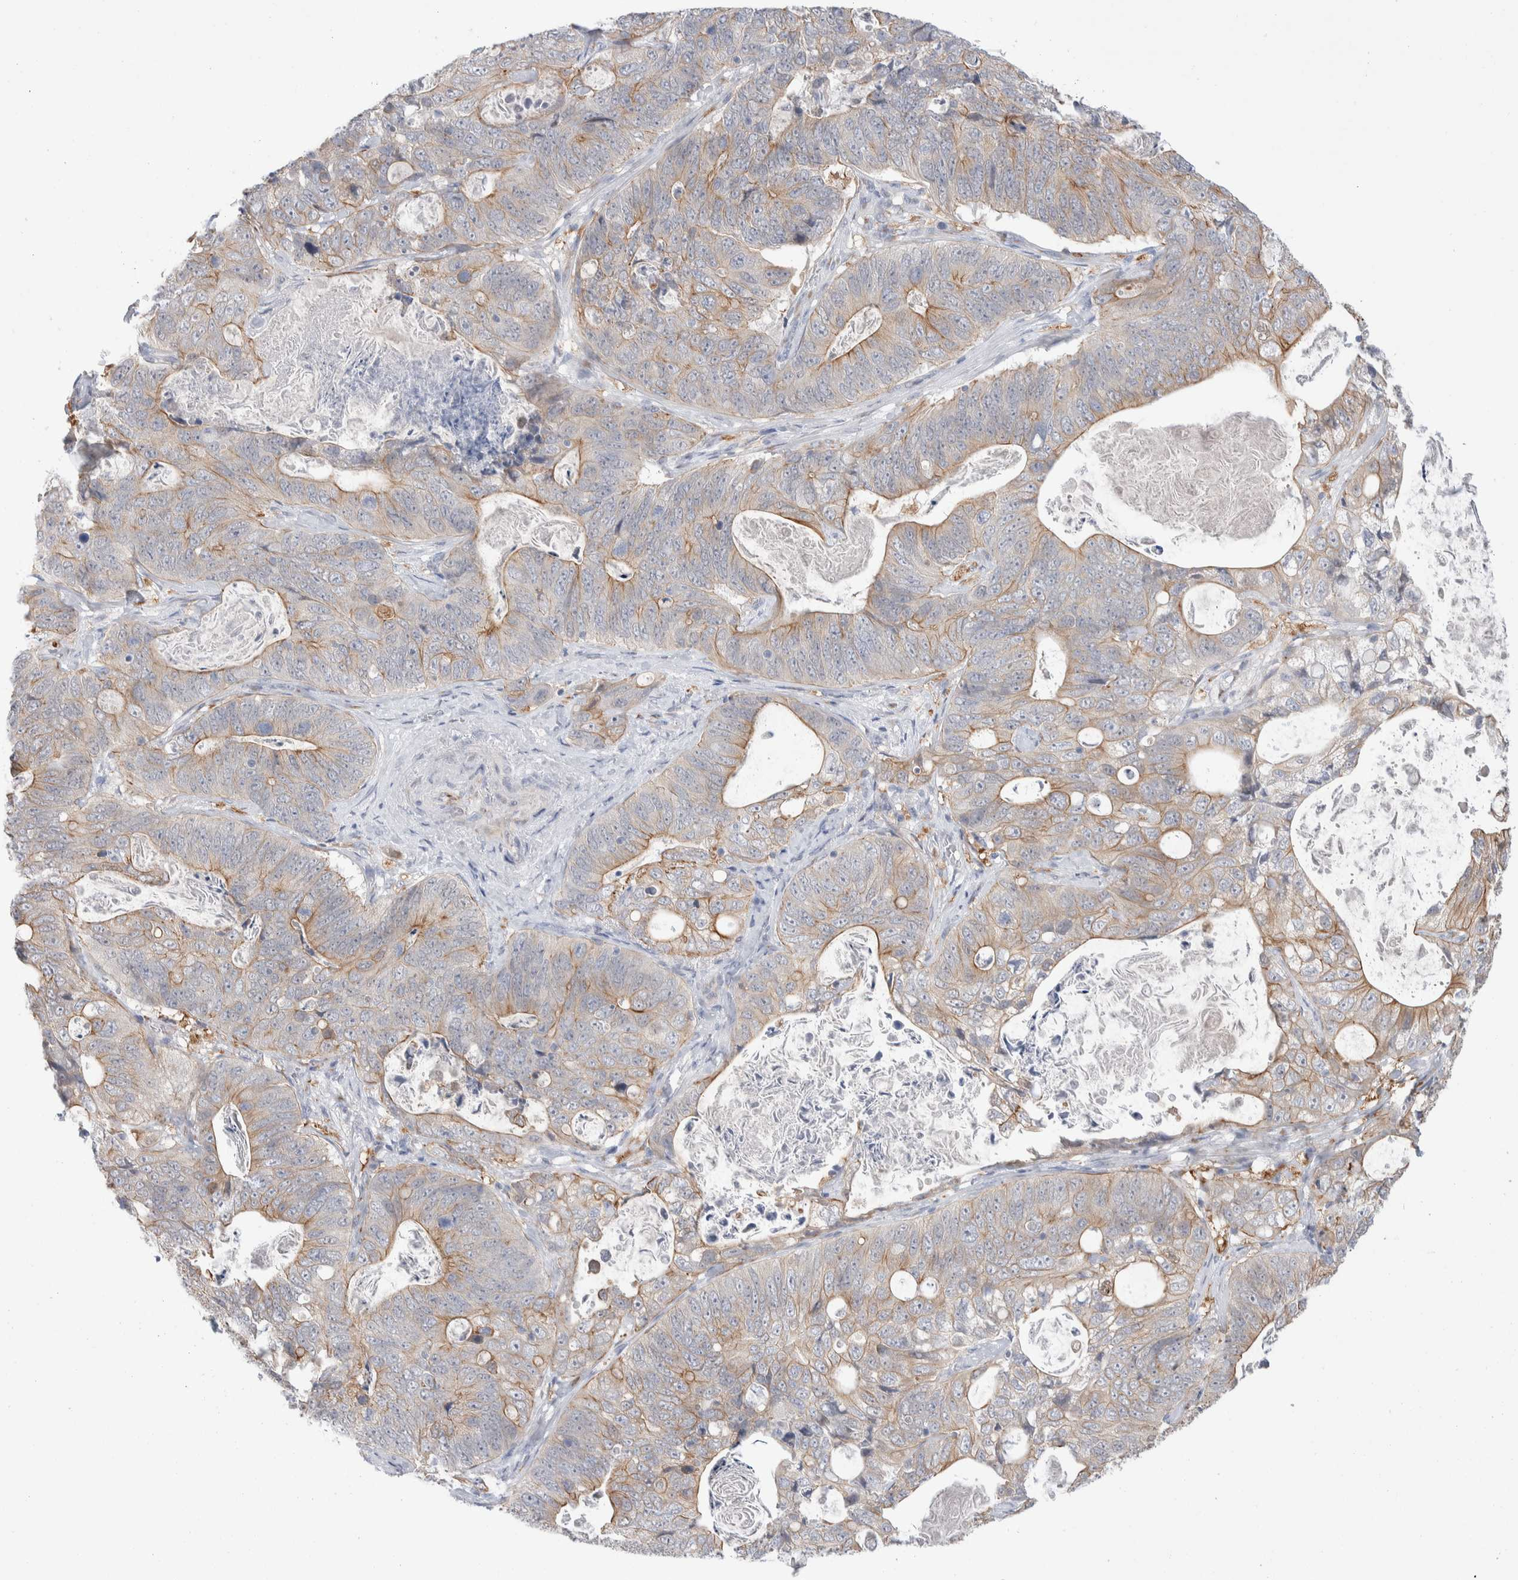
{"staining": {"intensity": "weak", "quantity": ">75%", "location": "cytoplasmic/membranous"}, "tissue": "stomach cancer", "cell_type": "Tumor cells", "image_type": "cancer", "snomed": [{"axis": "morphology", "description": "Normal tissue, NOS"}, {"axis": "morphology", "description": "Adenocarcinoma, NOS"}, {"axis": "topography", "description": "Stomach"}], "caption": "This is an image of immunohistochemistry (IHC) staining of stomach cancer, which shows weak positivity in the cytoplasmic/membranous of tumor cells.", "gene": "C1orf112", "patient": {"sex": "female", "age": 89}}